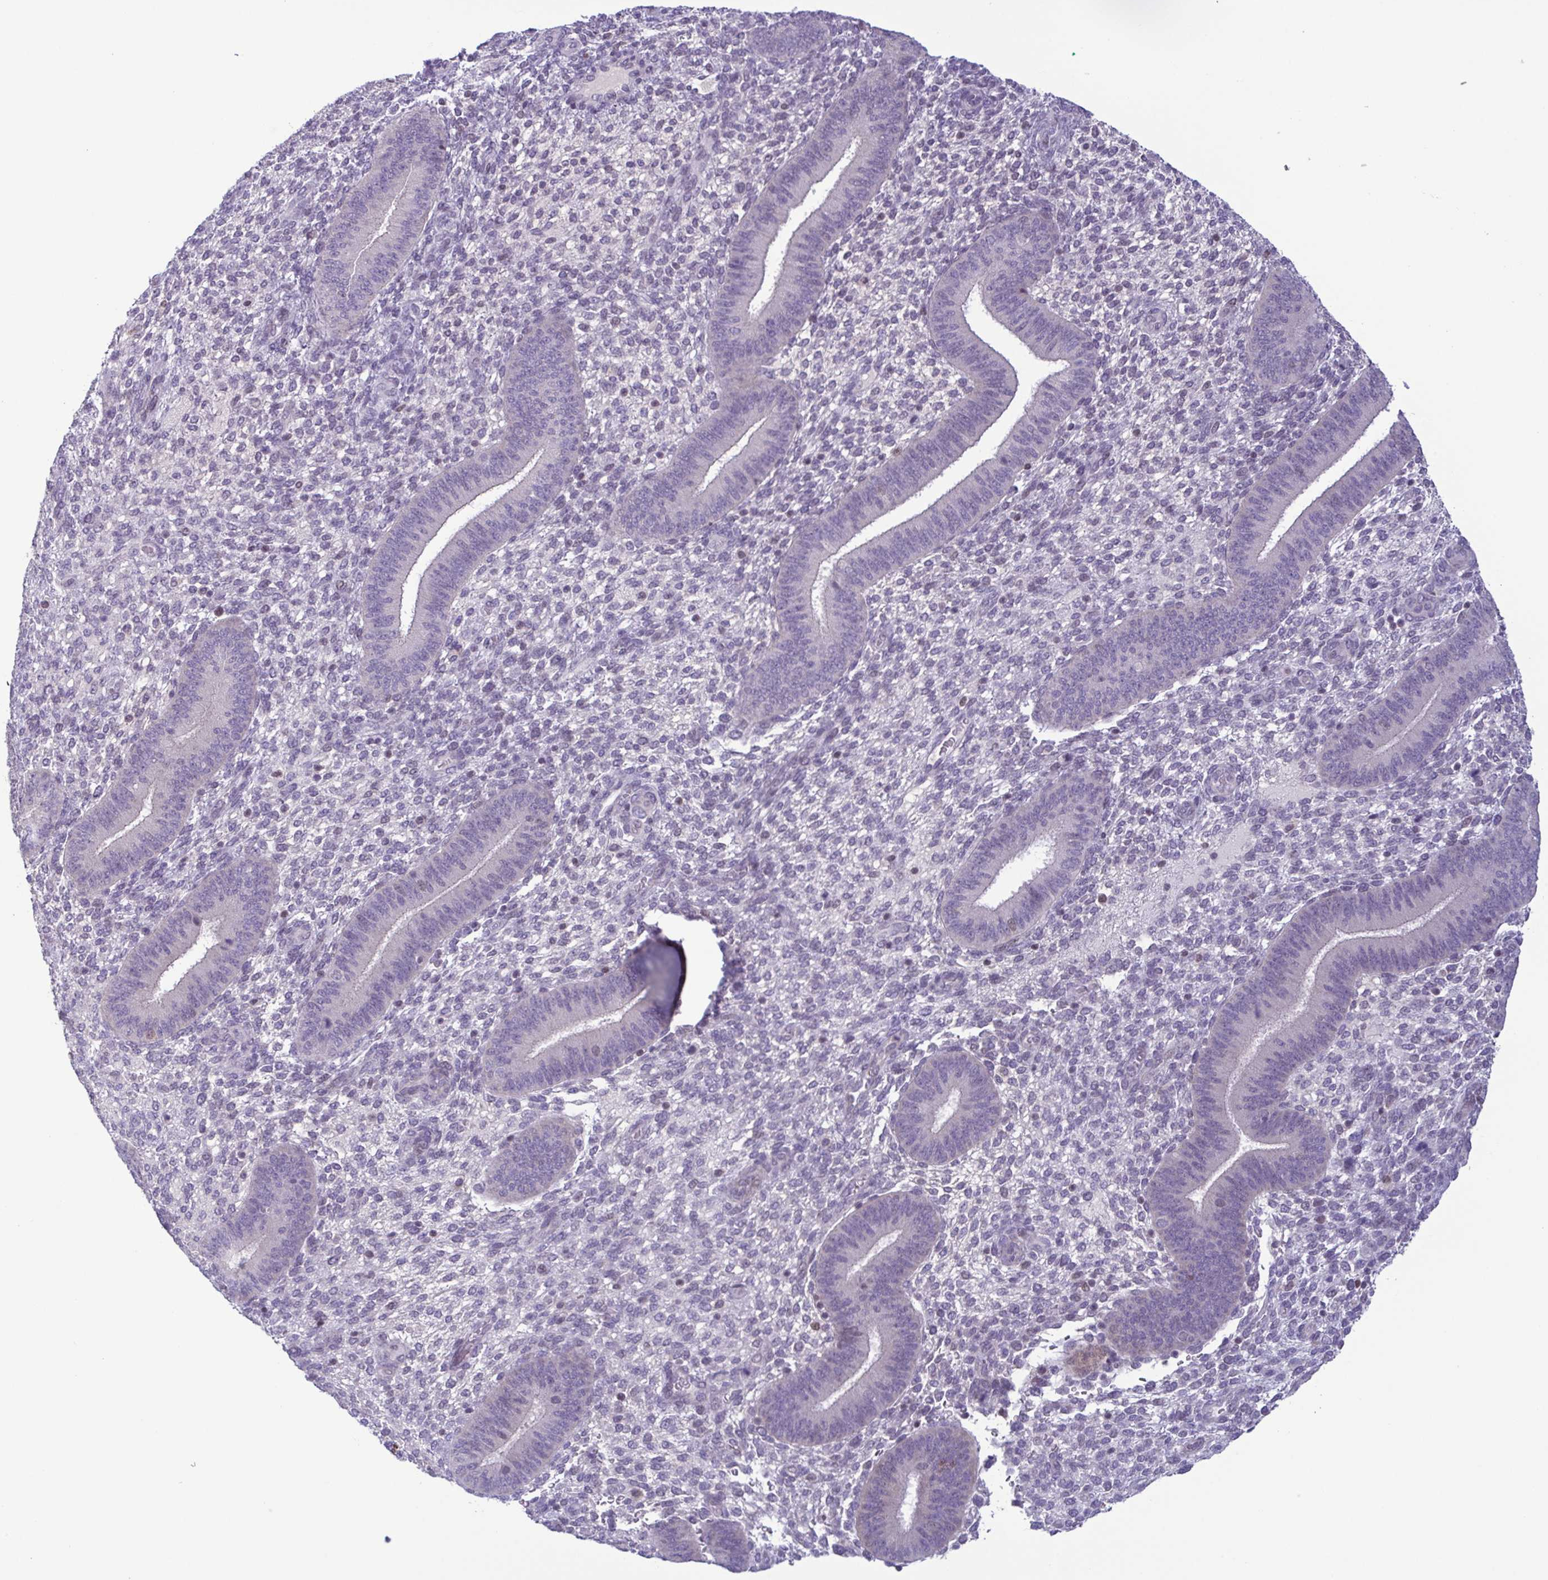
{"staining": {"intensity": "negative", "quantity": "none", "location": "none"}, "tissue": "endometrium", "cell_type": "Cells in endometrial stroma", "image_type": "normal", "snomed": [{"axis": "morphology", "description": "Normal tissue, NOS"}, {"axis": "topography", "description": "Endometrium"}], "caption": "Immunohistochemical staining of unremarkable endometrium displays no significant expression in cells in endometrial stroma. (Immunohistochemistry, brightfield microscopy, high magnification).", "gene": "IRF1", "patient": {"sex": "female", "age": 39}}